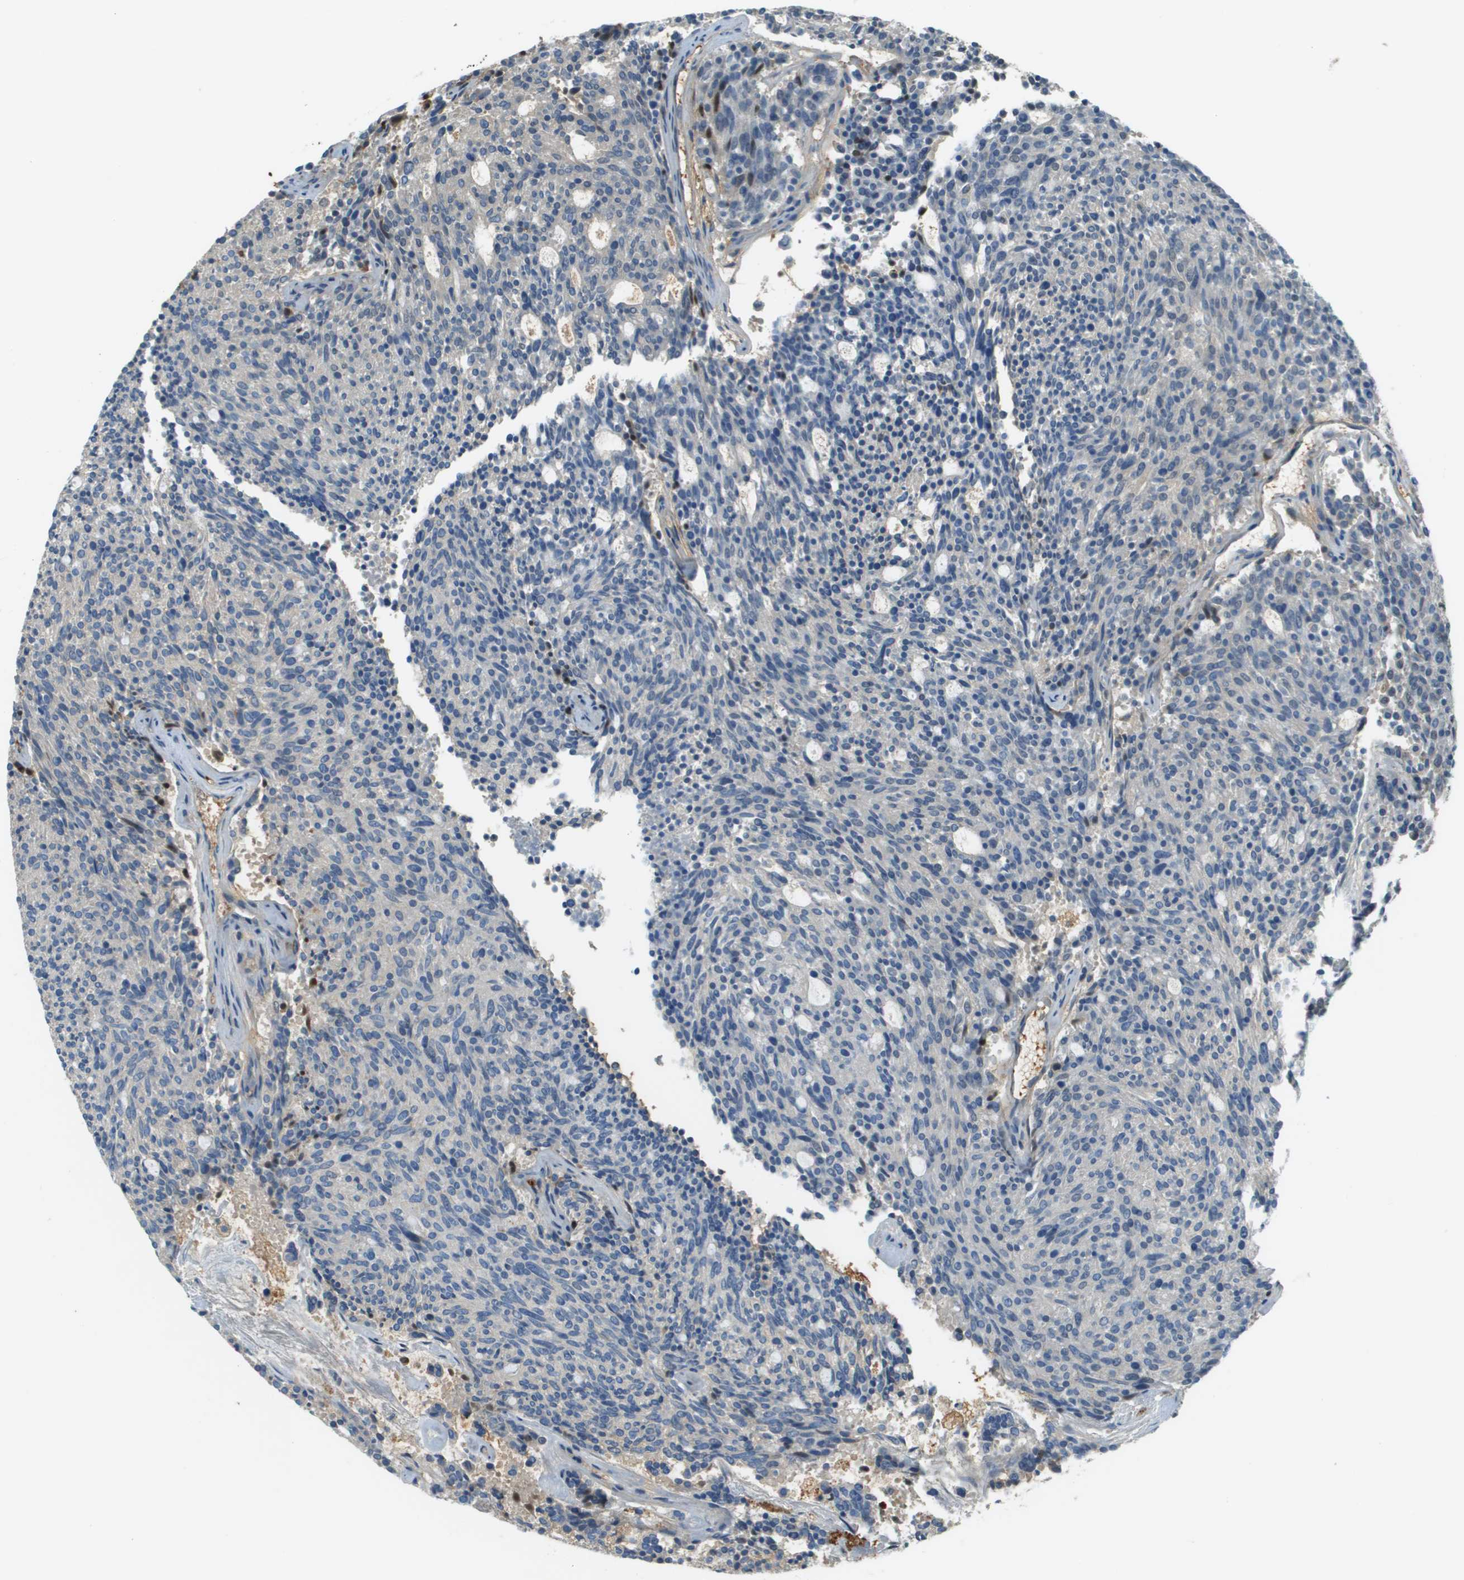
{"staining": {"intensity": "negative", "quantity": "none", "location": "none"}, "tissue": "carcinoid", "cell_type": "Tumor cells", "image_type": "cancer", "snomed": [{"axis": "morphology", "description": "Carcinoid, malignant, NOS"}, {"axis": "topography", "description": "Pancreas"}], "caption": "Tumor cells show no significant protein expression in carcinoid.", "gene": "DCN", "patient": {"sex": "female", "age": 54}}